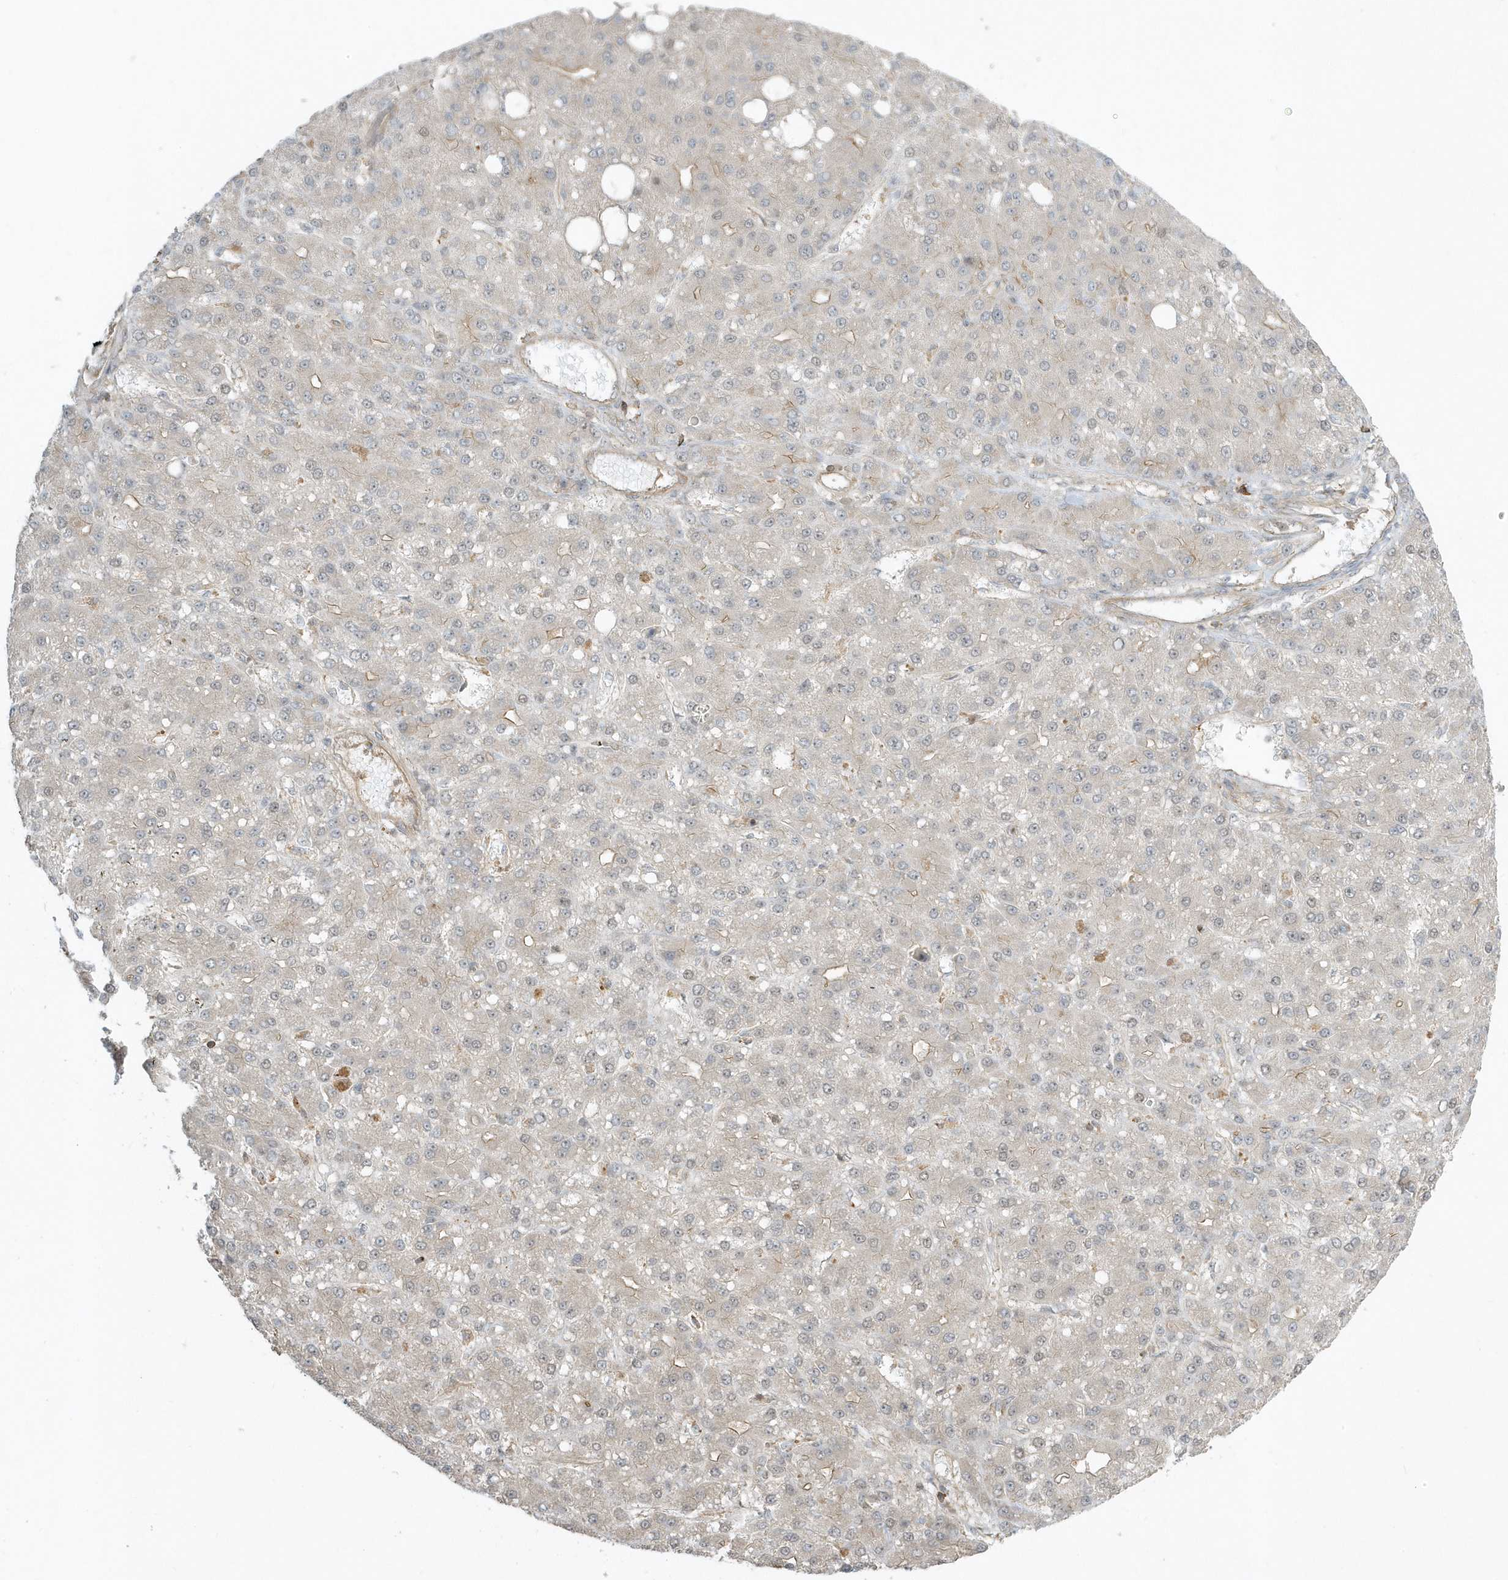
{"staining": {"intensity": "negative", "quantity": "none", "location": "none"}, "tissue": "liver cancer", "cell_type": "Tumor cells", "image_type": "cancer", "snomed": [{"axis": "morphology", "description": "Carcinoma, Hepatocellular, NOS"}, {"axis": "topography", "description": "Liver"}], "caption": "IHC histopathology image of human liver hepatocellular carcinoma stained for a protein (brown), which displays no staining in tumor cells. Nuclei are stained in blue.", "gene": "ZBTB8A", "patient": {"sex": "male", "age": 67}}